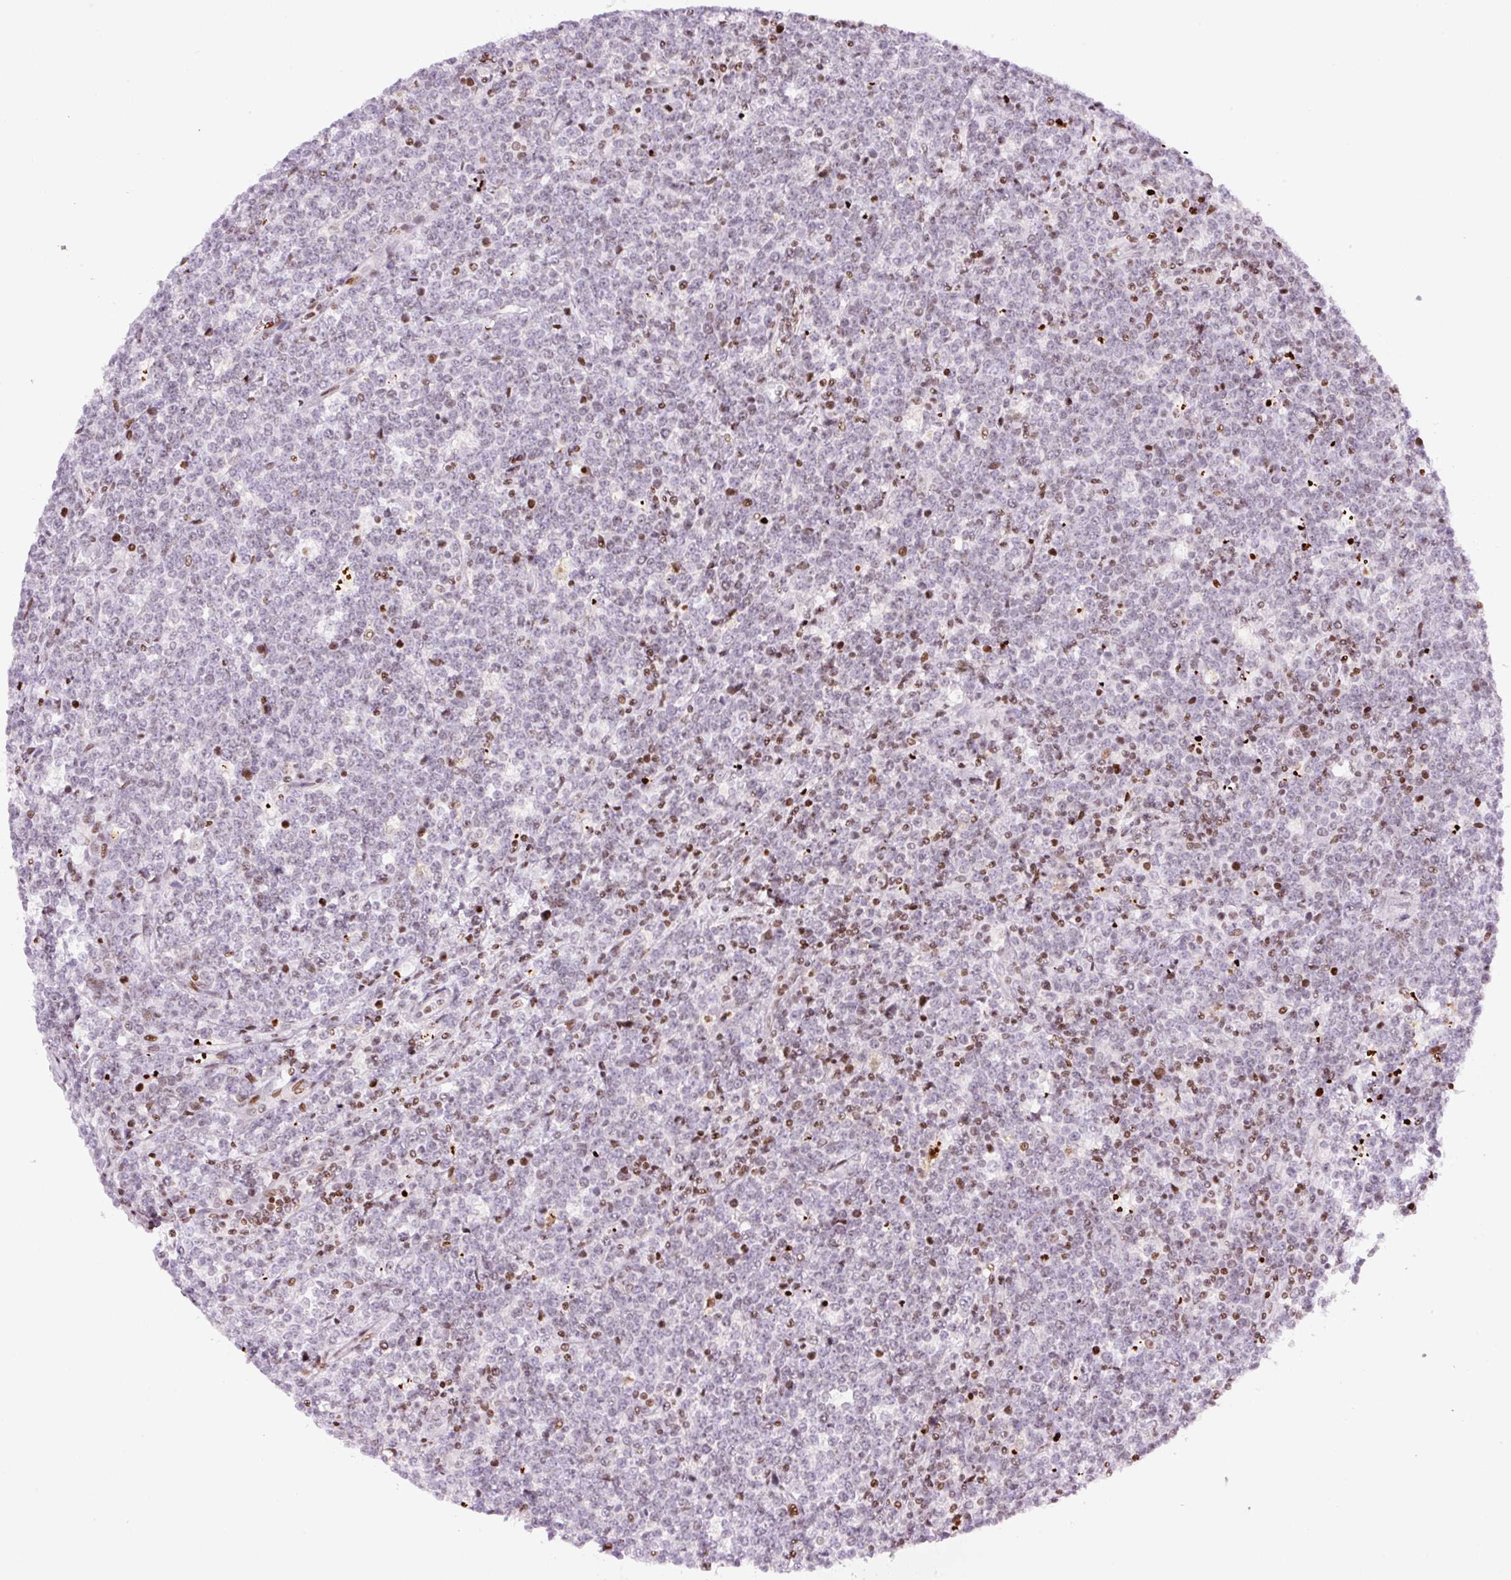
{"staining": {"intensity": "moderate", "quantity": "25%-75%", "location": "nuclear"}, "tissue": "lymphoma", "cell_type": "Tumor cells", "image_type": "cancer", "snomed": [{"axis": "morphology", "description": "Malignant lymphoma, non-Hodgkin's type, High grade"}, {"axis": "topography", "description": "Small intestine"}], "caption": "This is a photomicrograph of IHC staining of lymphoma, which shows moderate positivity in the nuclear of tumor cells.", "gene": "TMEM177", "patient": {"sex": "male", "age": 8}}